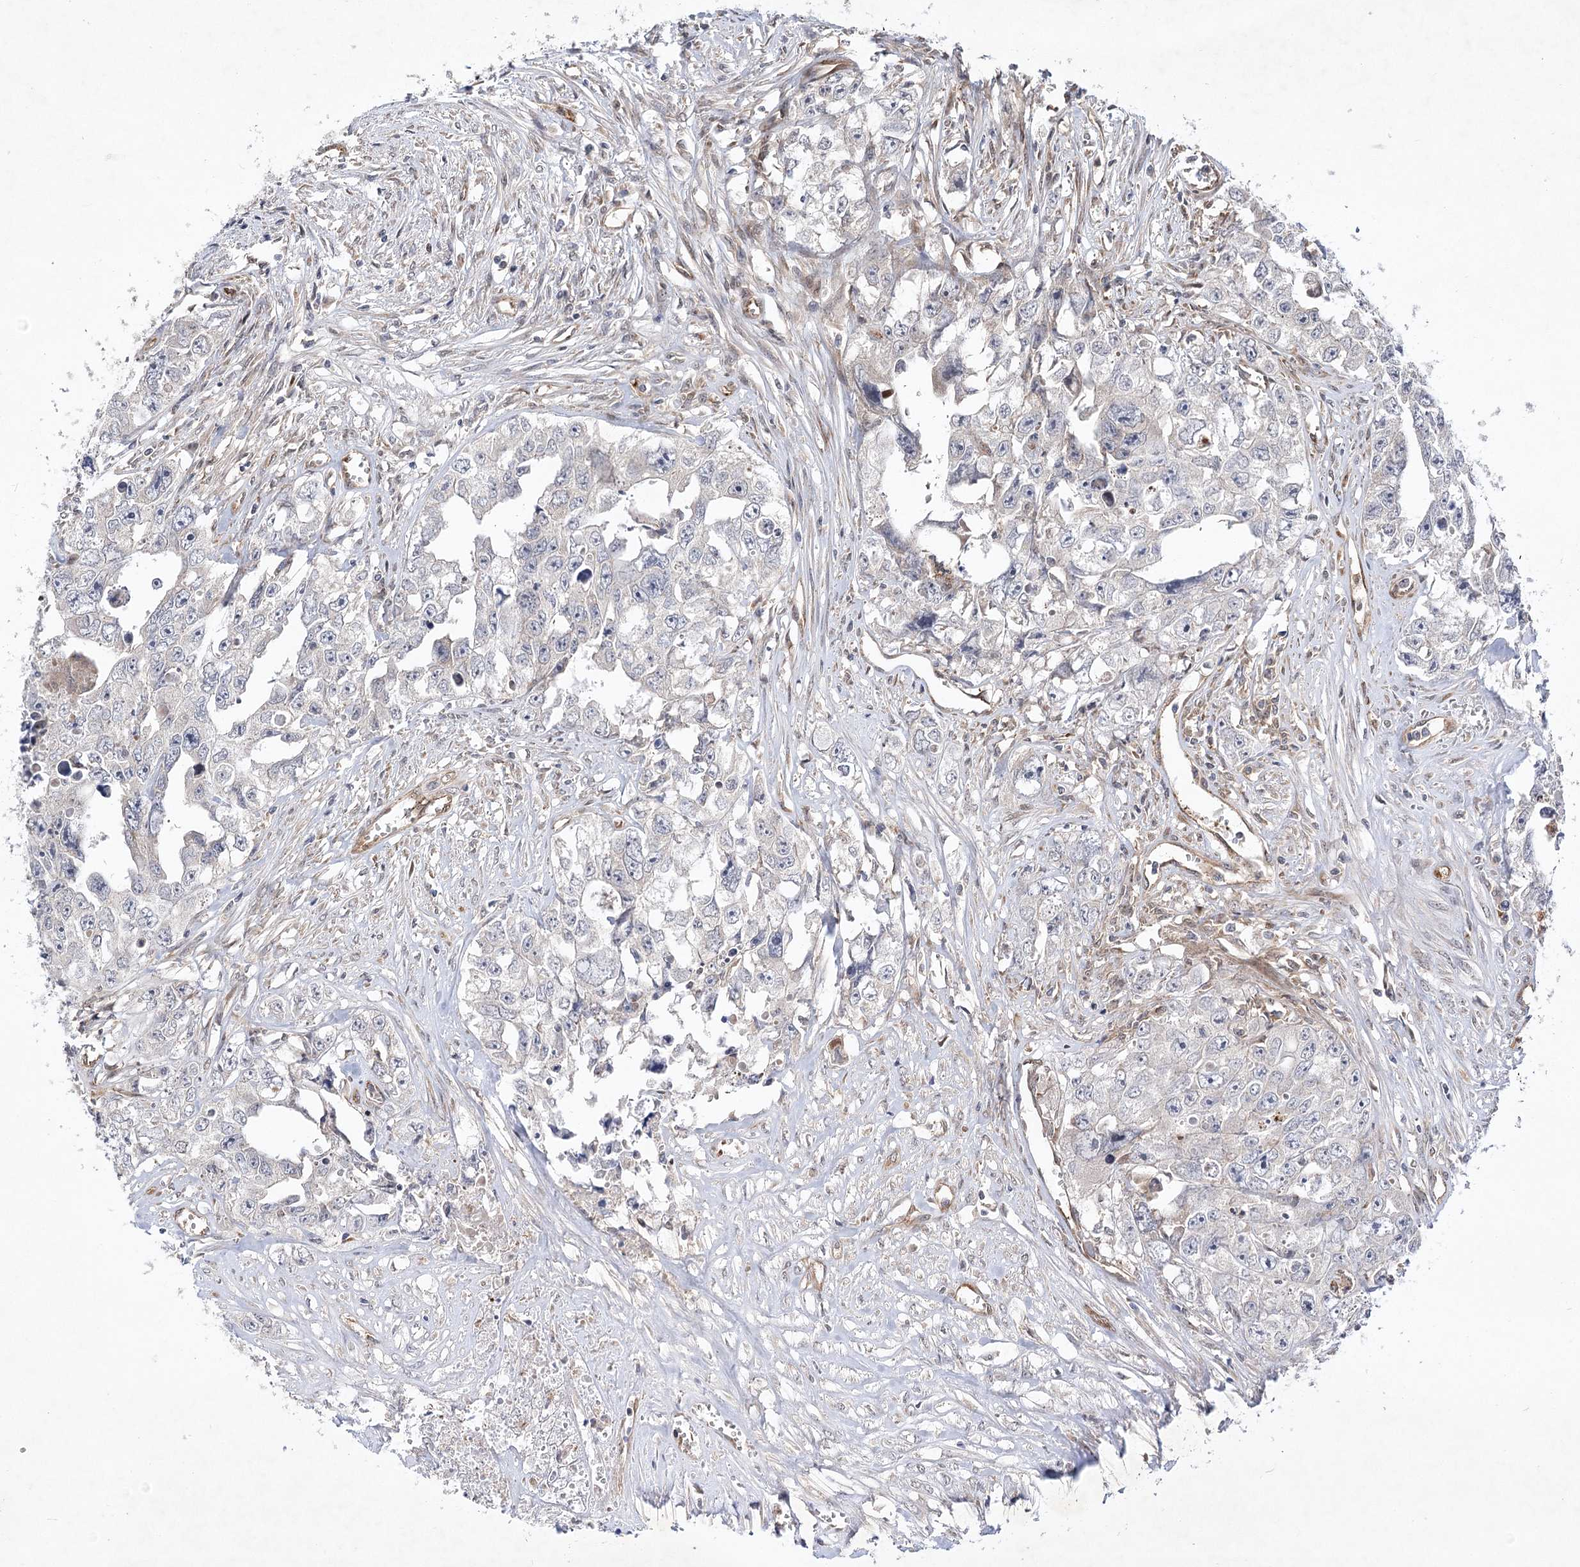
{"staining": {"intensity": "negative", "quantity": "none", "location": "none"}, "tissue": "testis cancer", "cell_type": "Tumor cells", "image_type": "cancer", "snomed": [{"axis": "morphology", "description": "Seminoma, NOS"}, {"axis": "morphology", "description": "Carcinoma, Embryonal, NOS"}, {"axis": "topography", "description": "Testis"}], "caption": "Immunohistochemistry photomicrograph of neoplastic tissue: human embryonal carcinoma (testis) stained with DAB displays no significant protein expression in tumor cells.", "gene": "ARHGAP31", "patient": {"sex": "male", "age": 43}}